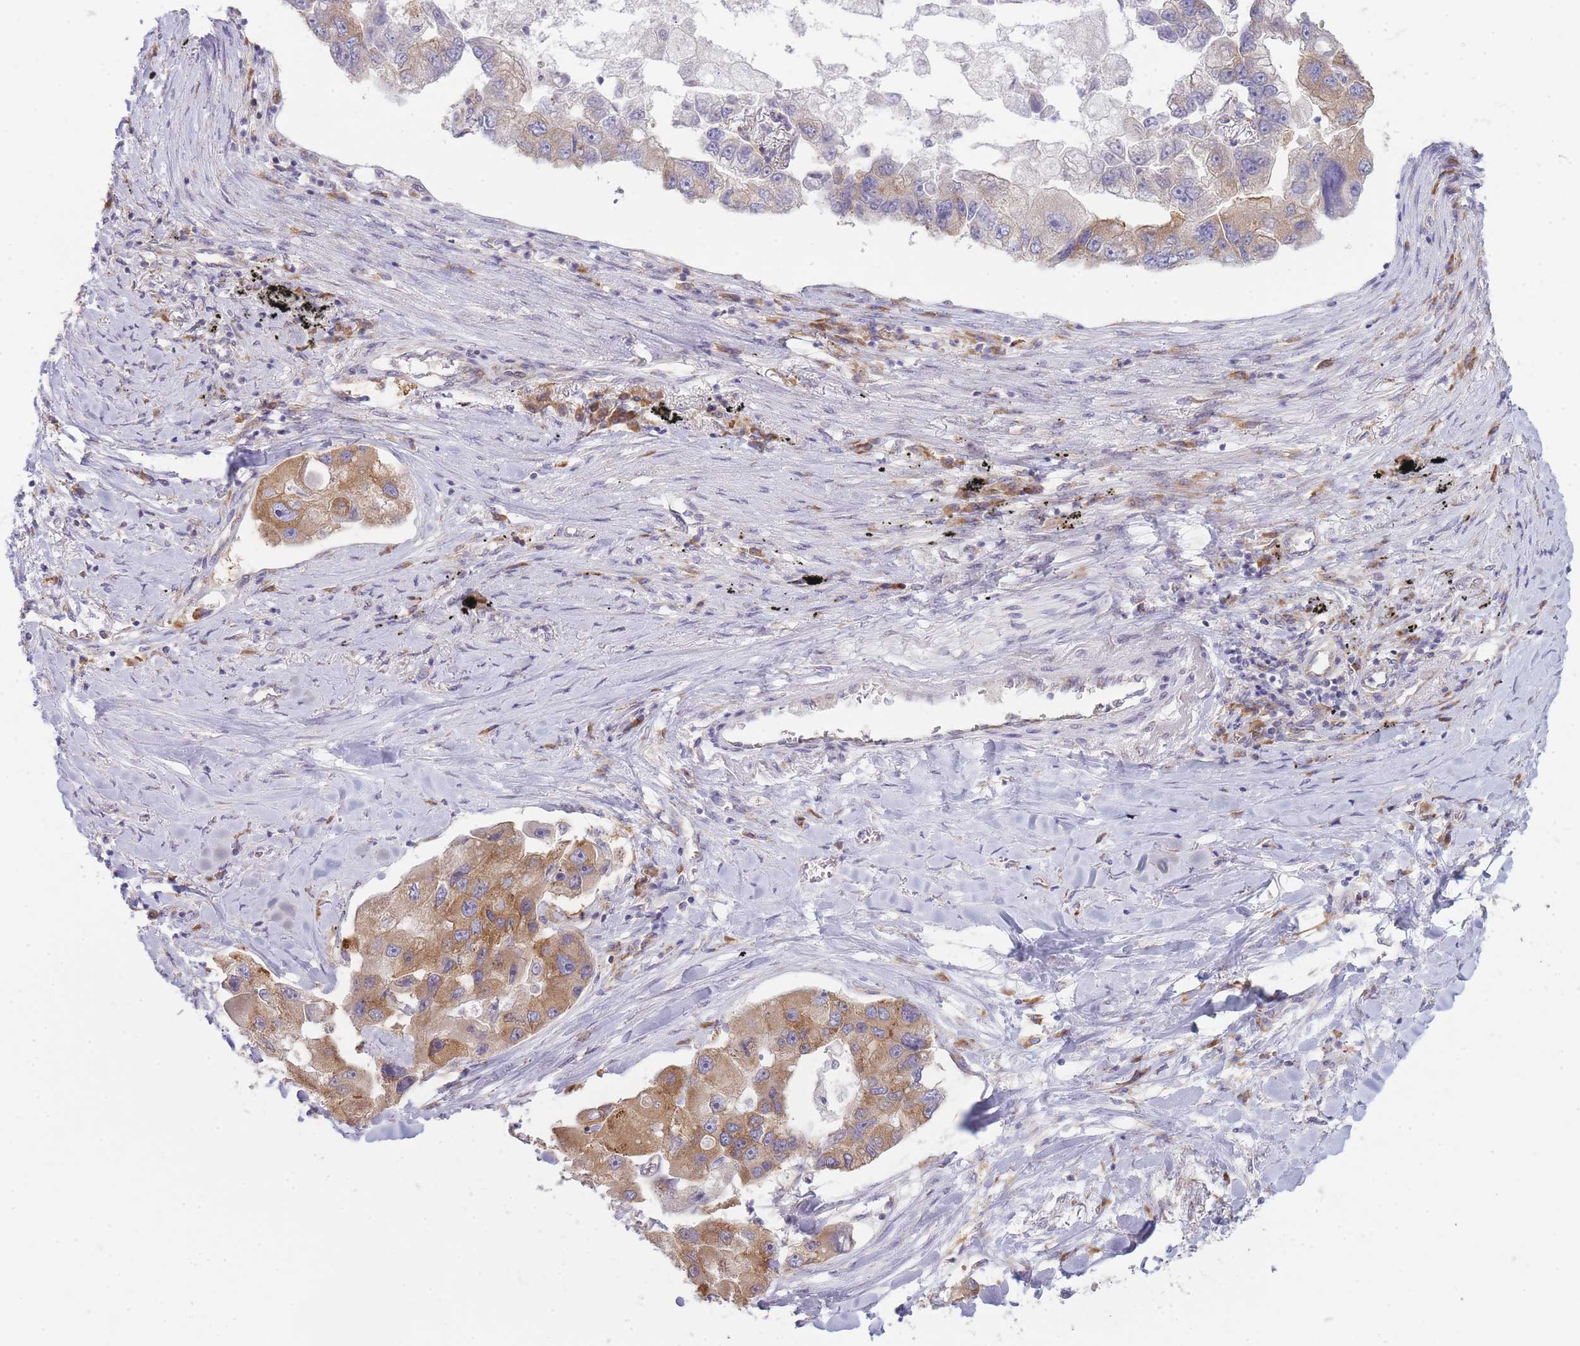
{"staining": {"intensity": "moderate", "quantity": "25%-75%", "location": "cytoplasmic/membranous"}, "tissue": "lung cancer", "cell_type": "Tumor cells", "image_type": "cancer", "snomed": [{"axis": "morphology", "description": "Adenocarcinoma, NOS"}, {"axis": "topography", "description": "Lung"}], "caption": "Immunohistochemical staining of human lung adenocarcinoma shows medium levels of moderate cytoplasmic/membranous positivity in approximately 25%-75% of tumor cells. Using DAB (brown) and hematoxylin (blue) stains, captured at high magnification using brightfield microscopy.", "gene": "OR5L2", "patient": {"sex": "female", "age": 54}}